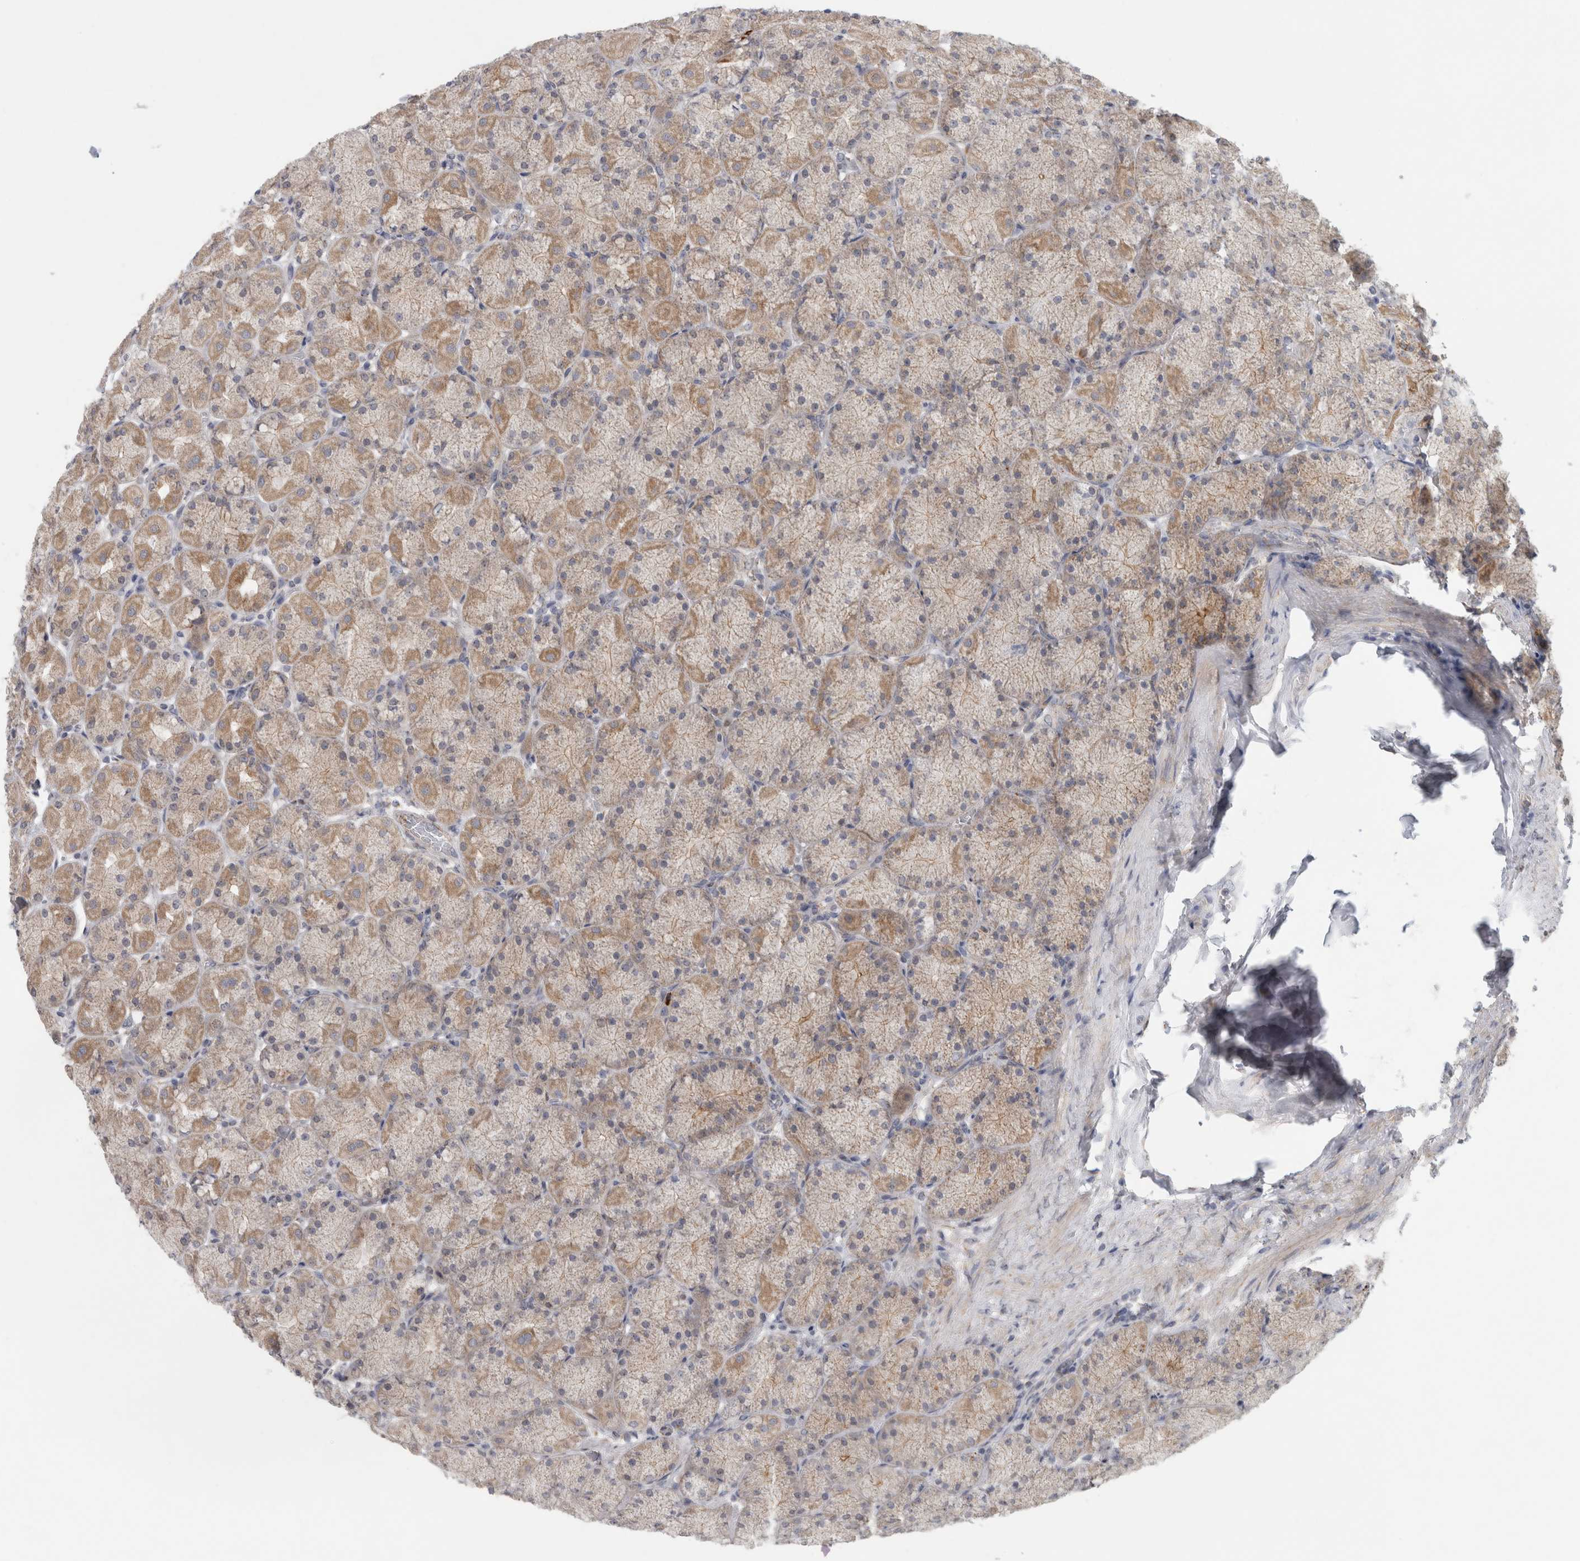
{"staining": {"intensity": "moderate", "quantity": "25%-75%", "location": "cytoplasmic/membranous"}, "tissue": "stomach", "cell_type": "Glandular cells", "image_type": "normal", "snomed": [{"axis": "morphology", "description": "Normal tissue, NOS"}, {"axis": "topography", "description": "Stomach, upper"}], "caption": "A medium amount of moderate cytoplasmic/membranous positivity is identified in approximately 25%-75% of glandular cells in normal stomach.", "gene": "RAB18", "patient": {"sex": "female", "age": 56}}